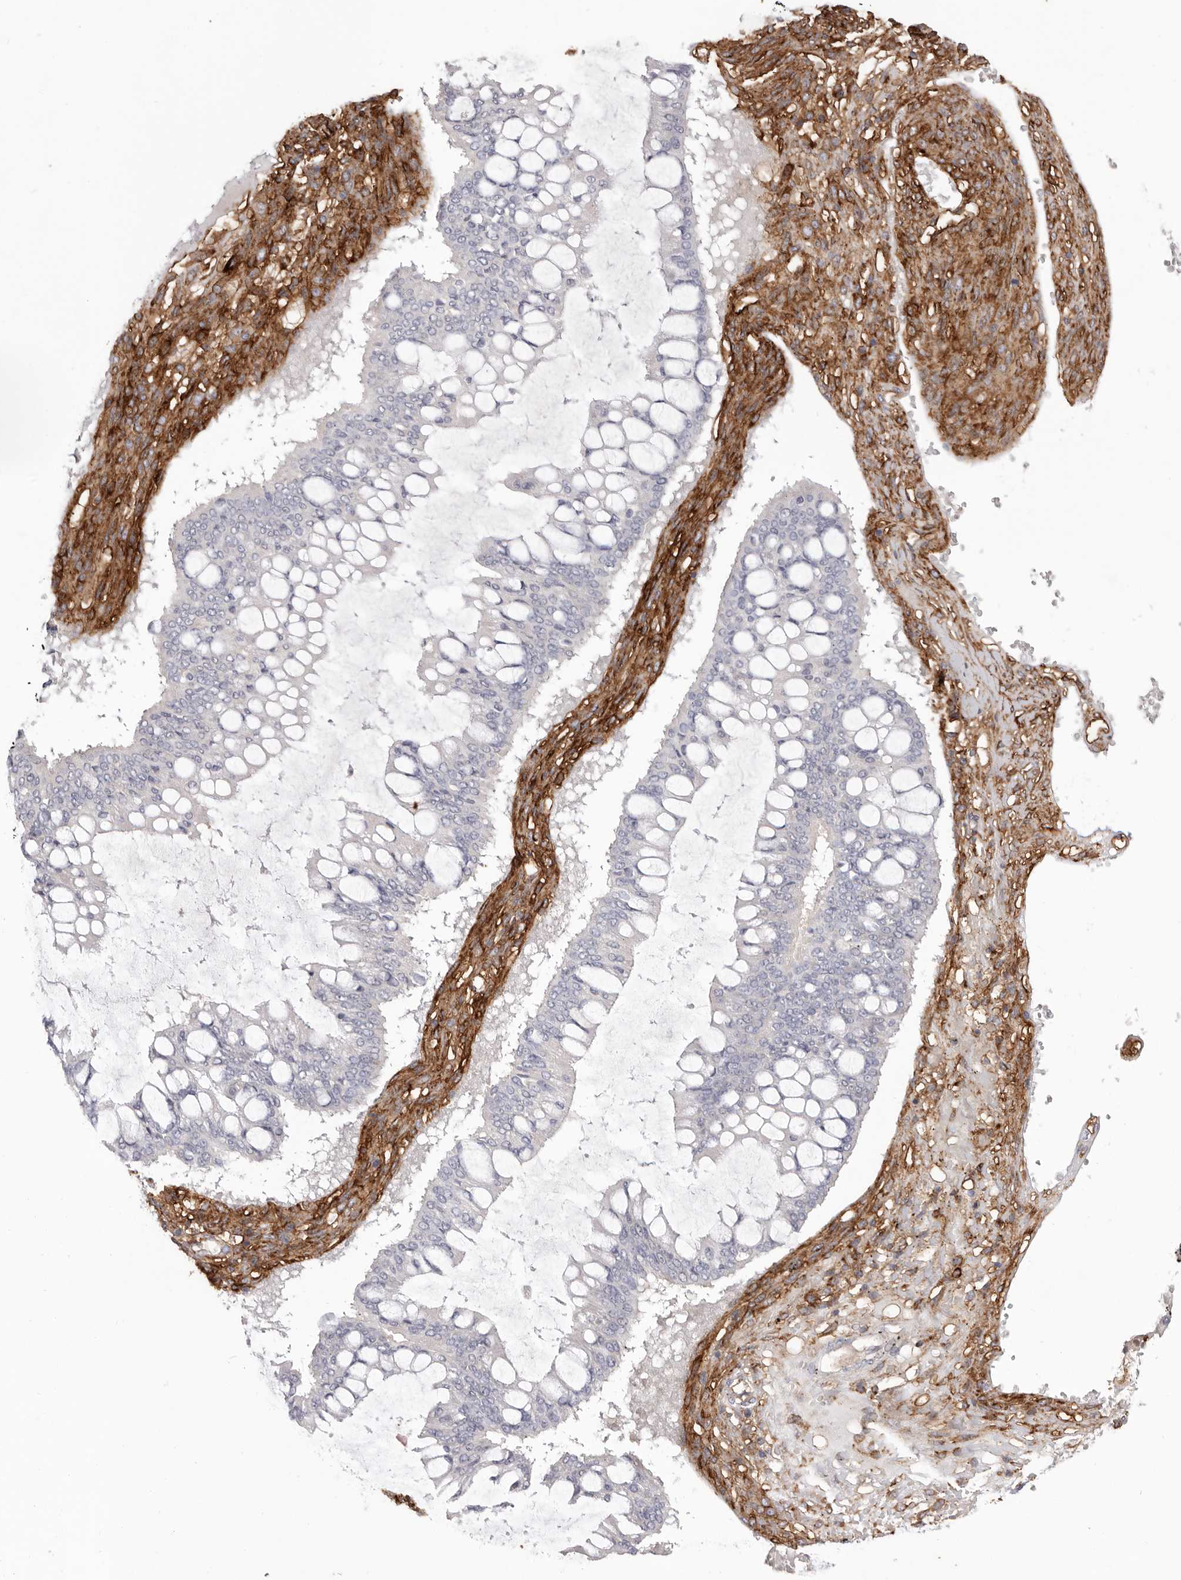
{"staining": {"intensity": "negative", "quantity": "none", "location": "none"}, "tissue": "ovarian cancer", "cell_type": "Tumor cells", "image_type": "cancer", "snomed": [{"axis": "morphology", "description": "Cystadenocarcinoma, mucinous, NOS"}, {"axis": "topography", "description": "Ovary"}], "caption": "Mucinous cystadenocarcinoma (ovarian) stained for a protein using immunohistochemistry (IHC) displays no staining tumor cells.", "gene": "LRRC66", "patient": {"sex": "female", "age": 73}}